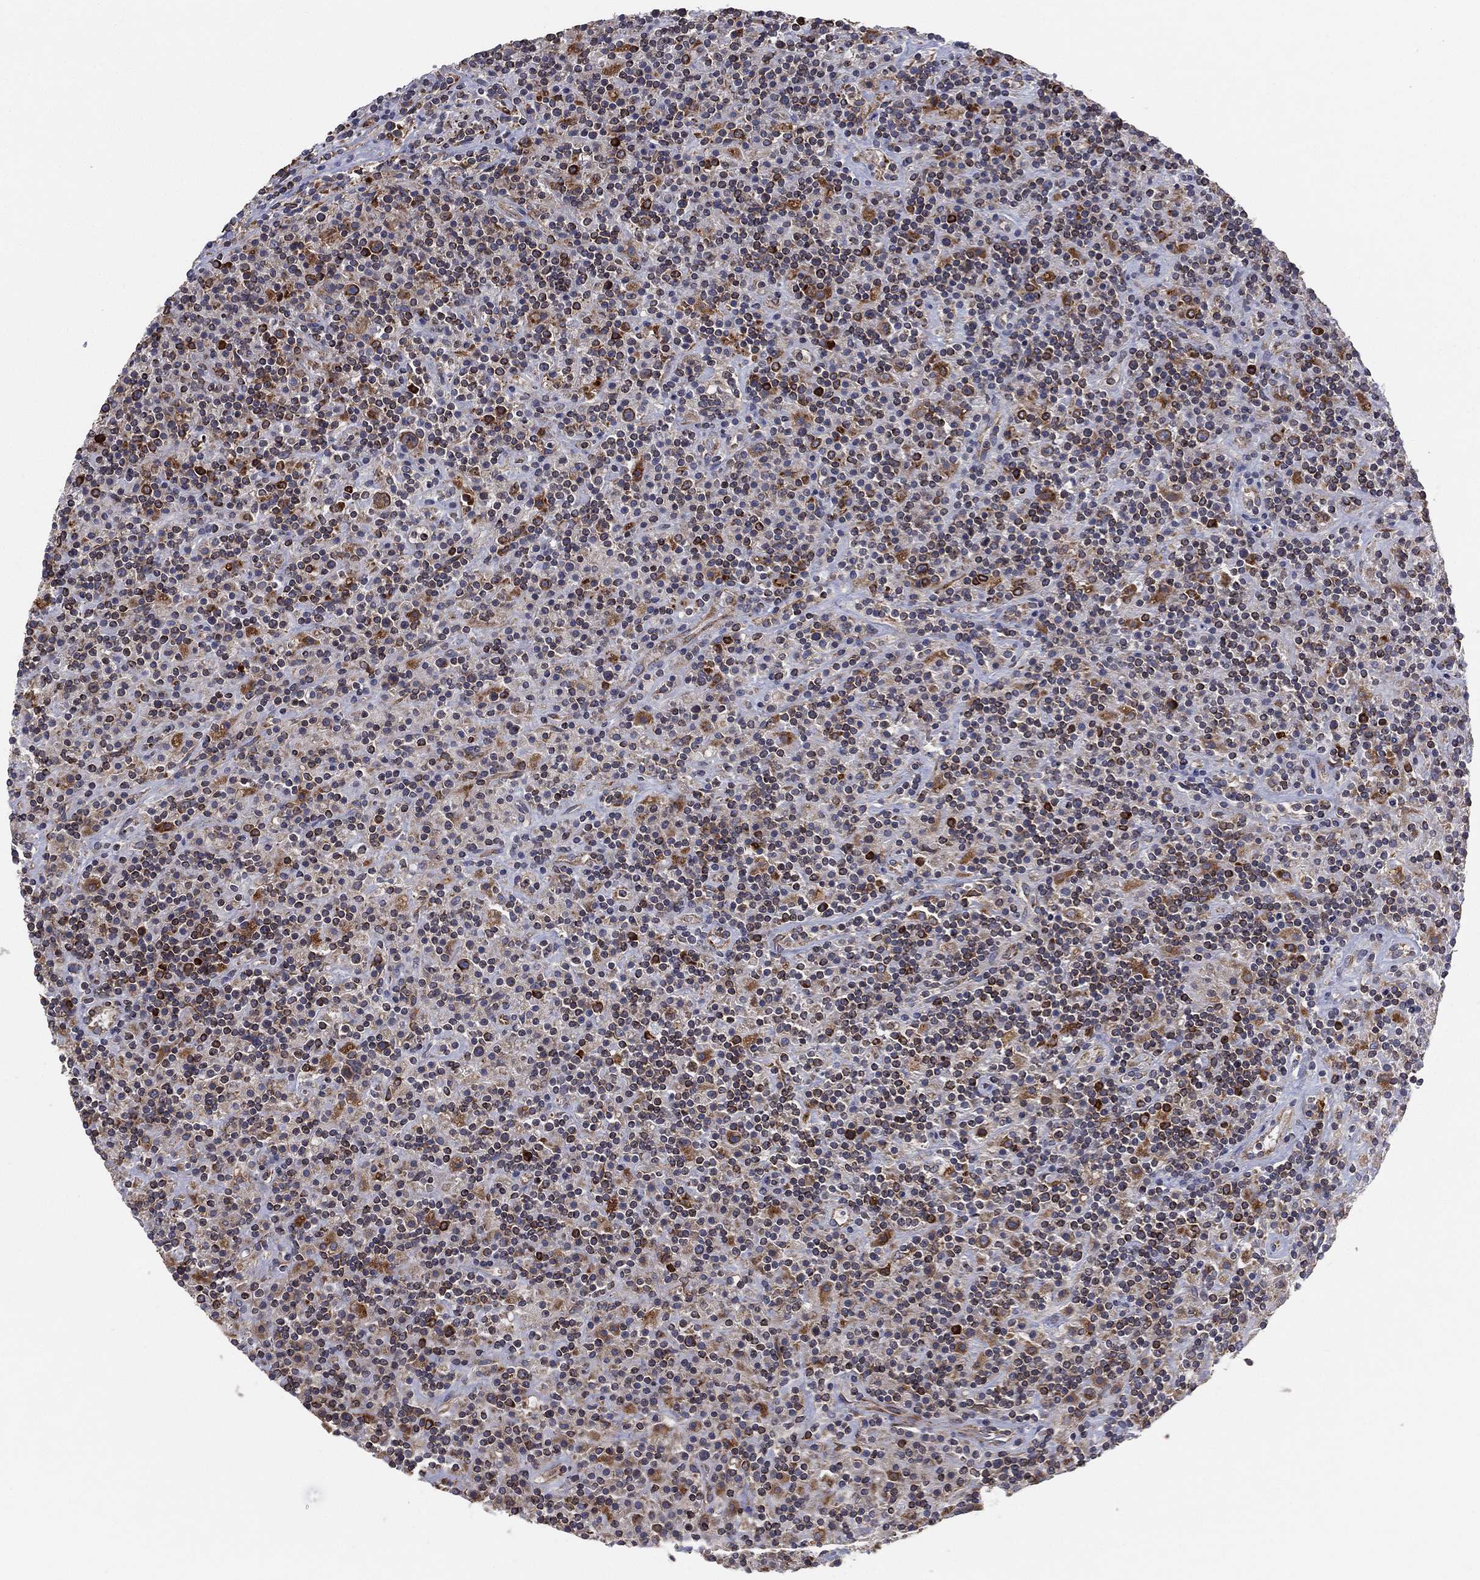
{"staining": {"intensity": "moderate", "quantity": "25%-75%", "location": "cytoplasmic/membranous"}, "tissue": "lymphoma", "cell_type": "Tumor cells", "image_type": "cancer", "snomed": [{"axis": "morphology", "description": "Hodgkin's disease, NOS"}, {"axis": "topography", "description": "Lymph node"}], "caption": "Immunohistochemical staining of Hodgkin's disease shows medium levels of moderate cytoplasmic/membranous protein expression in approximately 25%-75% of tumor cells.", "gene": "CYB5B", "patient": {"sex": "male", "age": 70}}